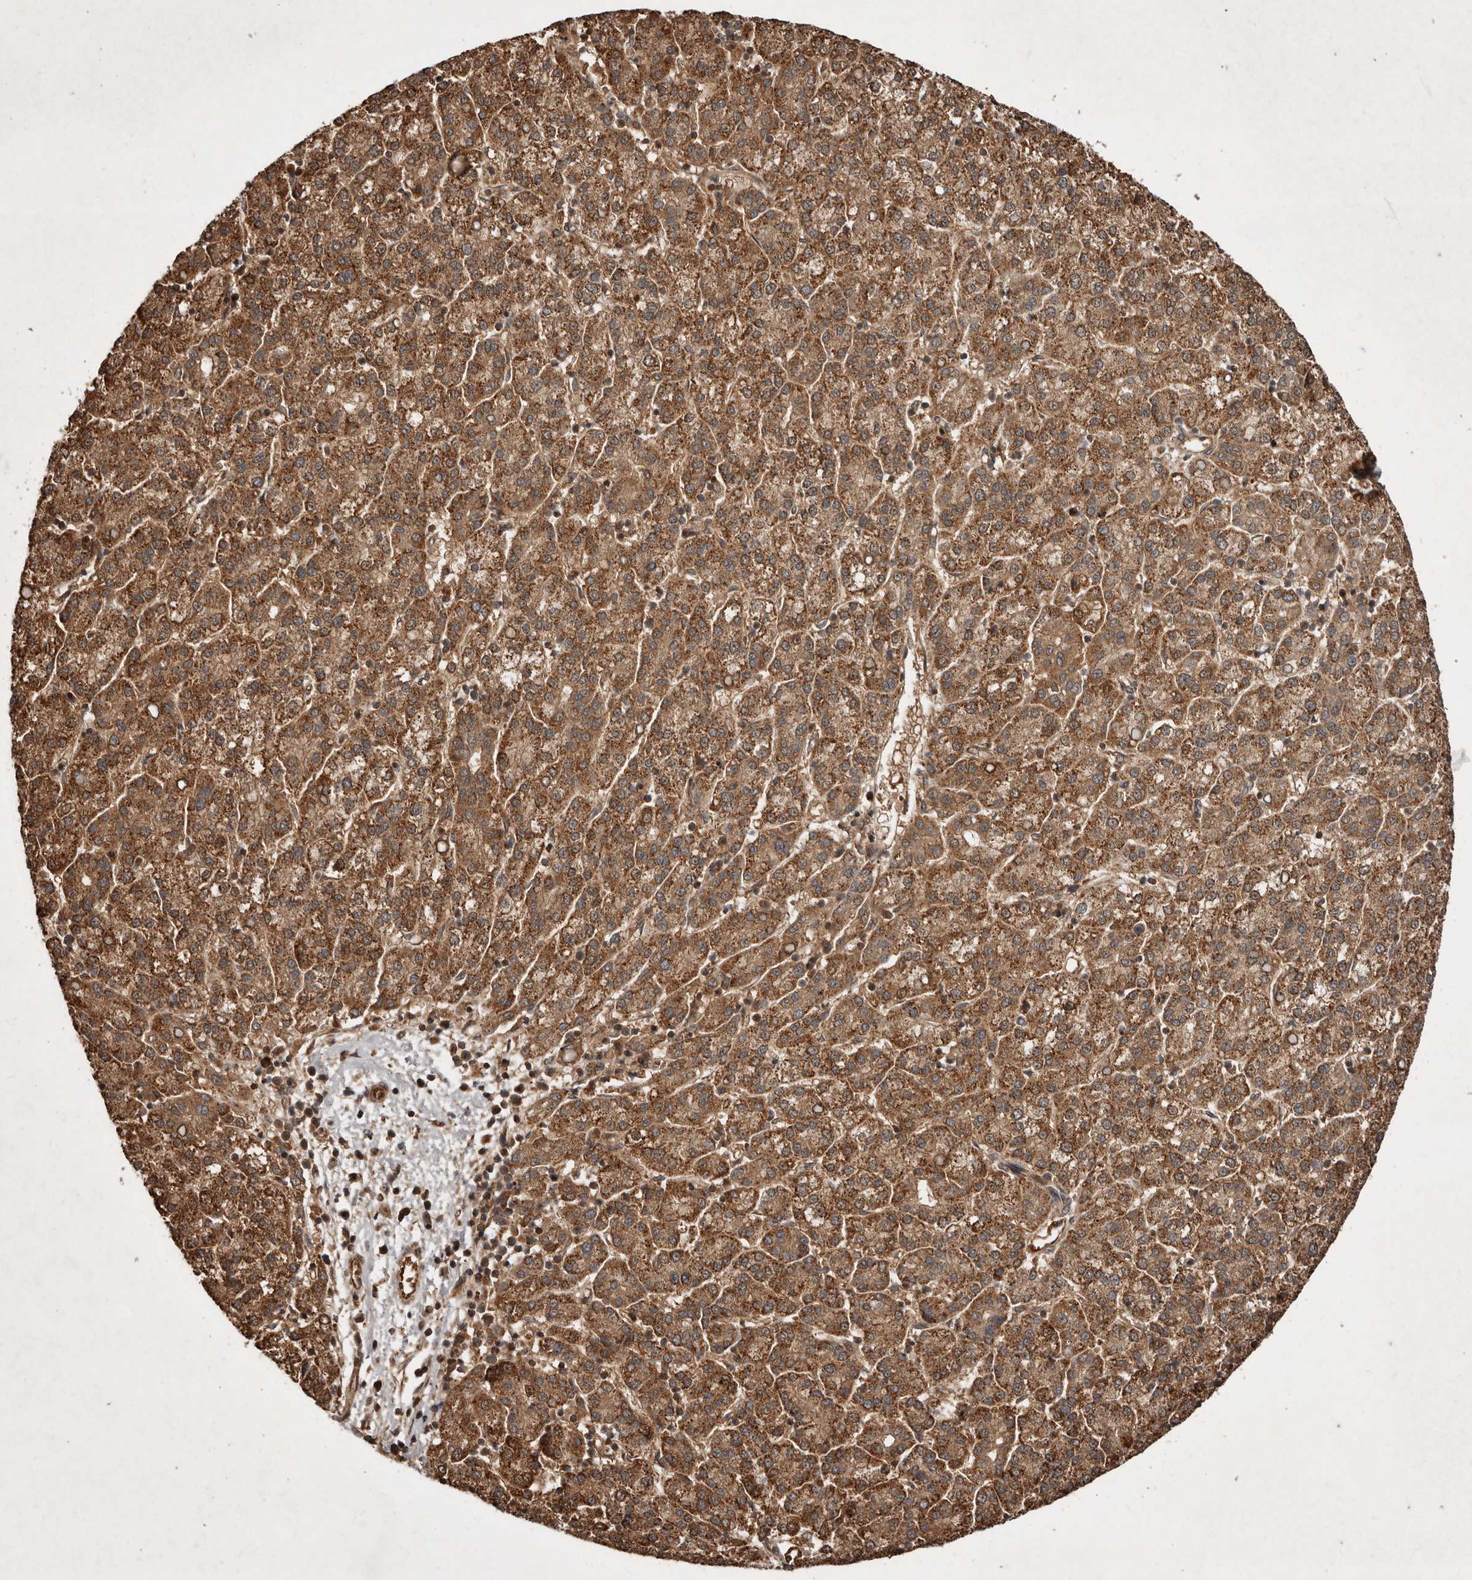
{"staining": {"intensity": "strong", "quantity": ">75%", "location": "cytoplasmic/membranous"}, "tissue": "liver cancer", "cell_type": "Tumor cells", "image_type": "cancer", "snomed": [{"axis": "morphology", "description": "Carcinoma, Hepatocellular, NOS"}, {"axis": "topography", "description": "Liver"}], "caption": "Tumor cells demonstrate high levels of strong cytoplasmic/membranous expression in approximately >75% of cells in human hepatocellular carcinoma (liver). (DAB (3,3'-diaminobenzidine) IHC with brightfield microscopy, high magnification).", "gene": "STK36", "patient": {"sex": "female", "age": 58}}